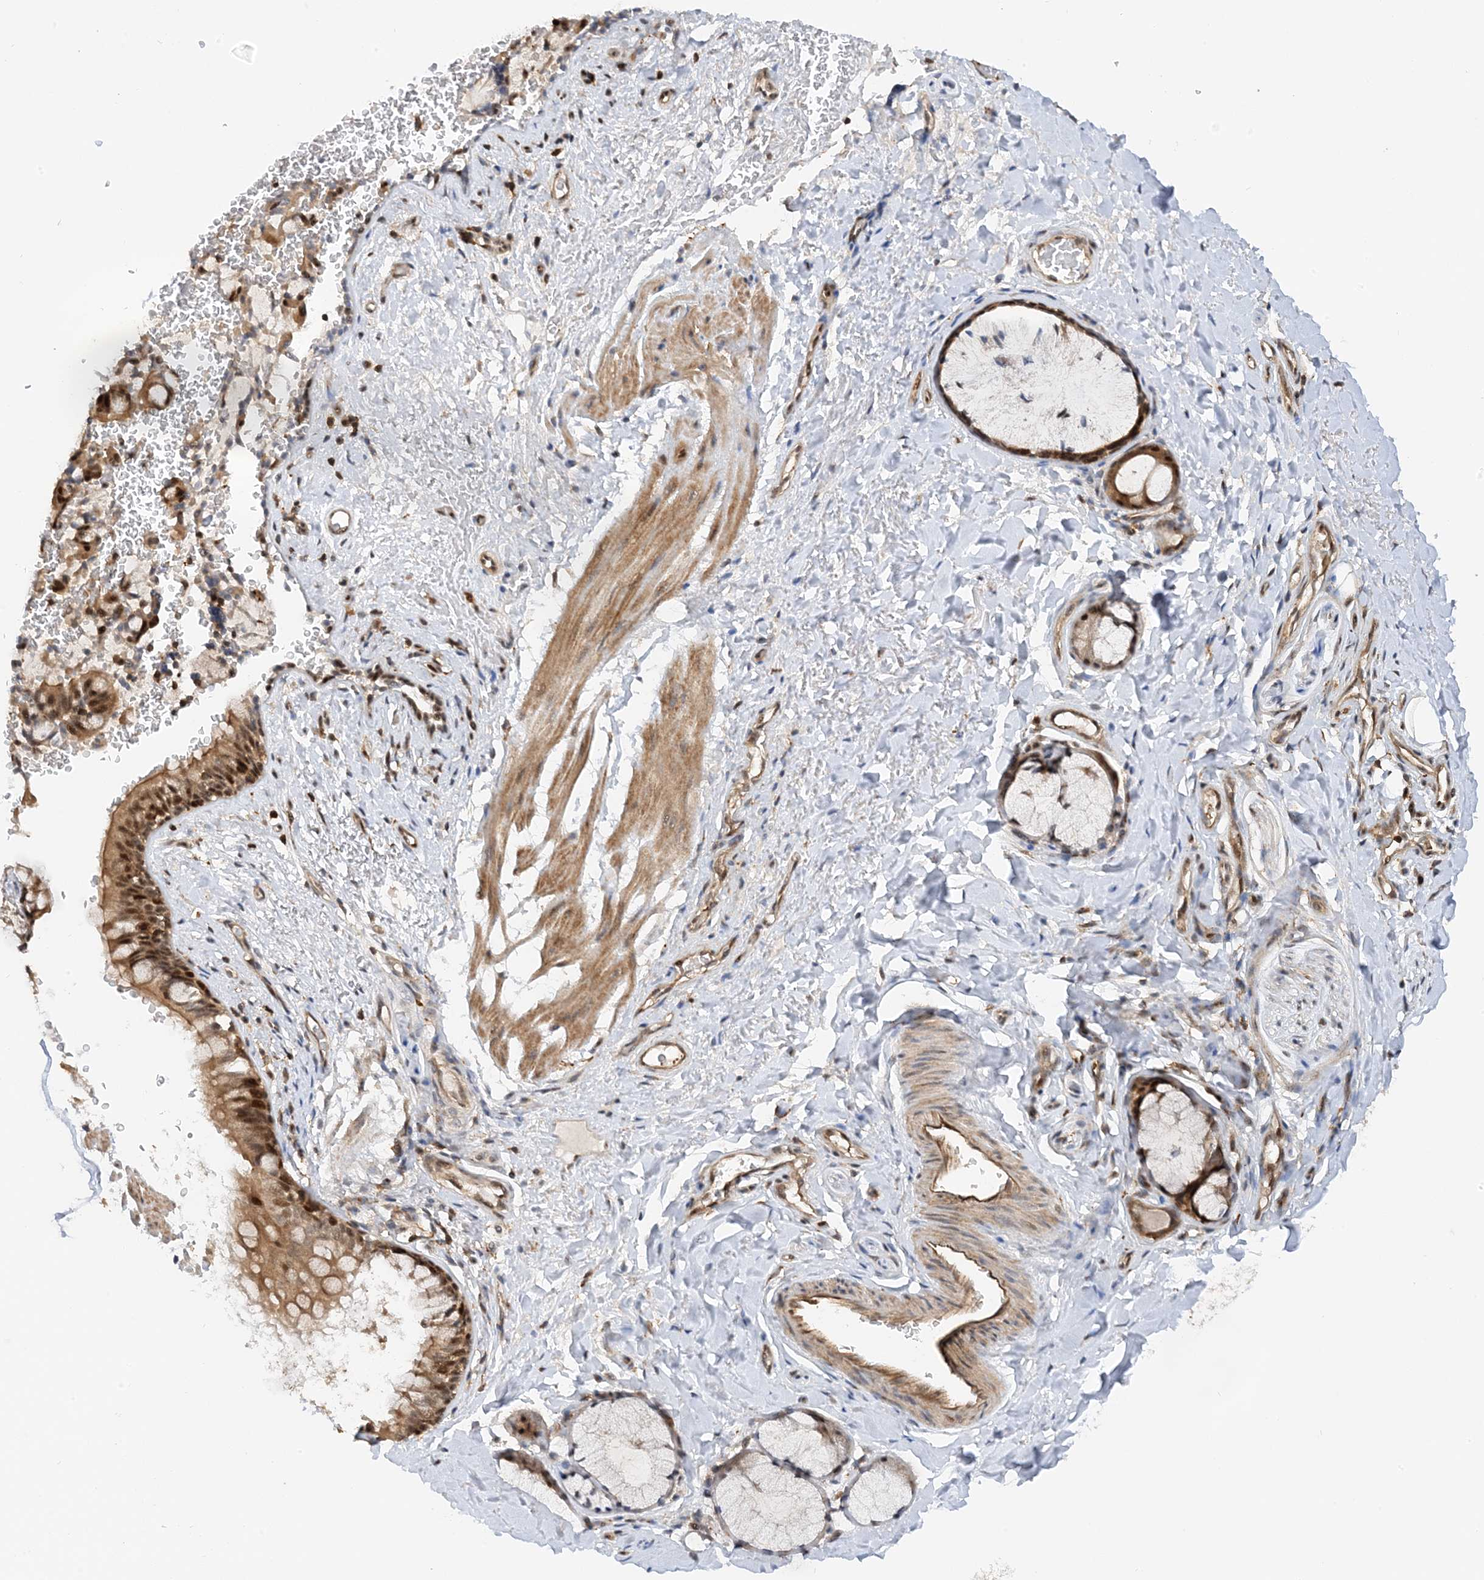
{"staining": {"intensity": "moderate", "quantity": ">75%", "location": "cytoplasmic/membranous,nuclear"}, "tissue": "bronchus", "cell_type": "Respiratory epithelial cells", "image_type": "normal", "snomed": [{"axis": "morphology", "description": "Normal tissue, NOS"}, {"axis": "topography", "description": "Cartilage tissue"}, {"axis": "topography", "description": "Bronchus"}], "caption": "Bronchus stained for a protein demonstrates moderate cytoplasmic/membranous,nuclear positivity in respiratory epithelial cells. (DAB (3,3'-diaminobenzidine) = brown stain, brightfield microscopy at high magnification).", "gene": "TATDN3", "patient": {"sex": "female", "age": 36}}